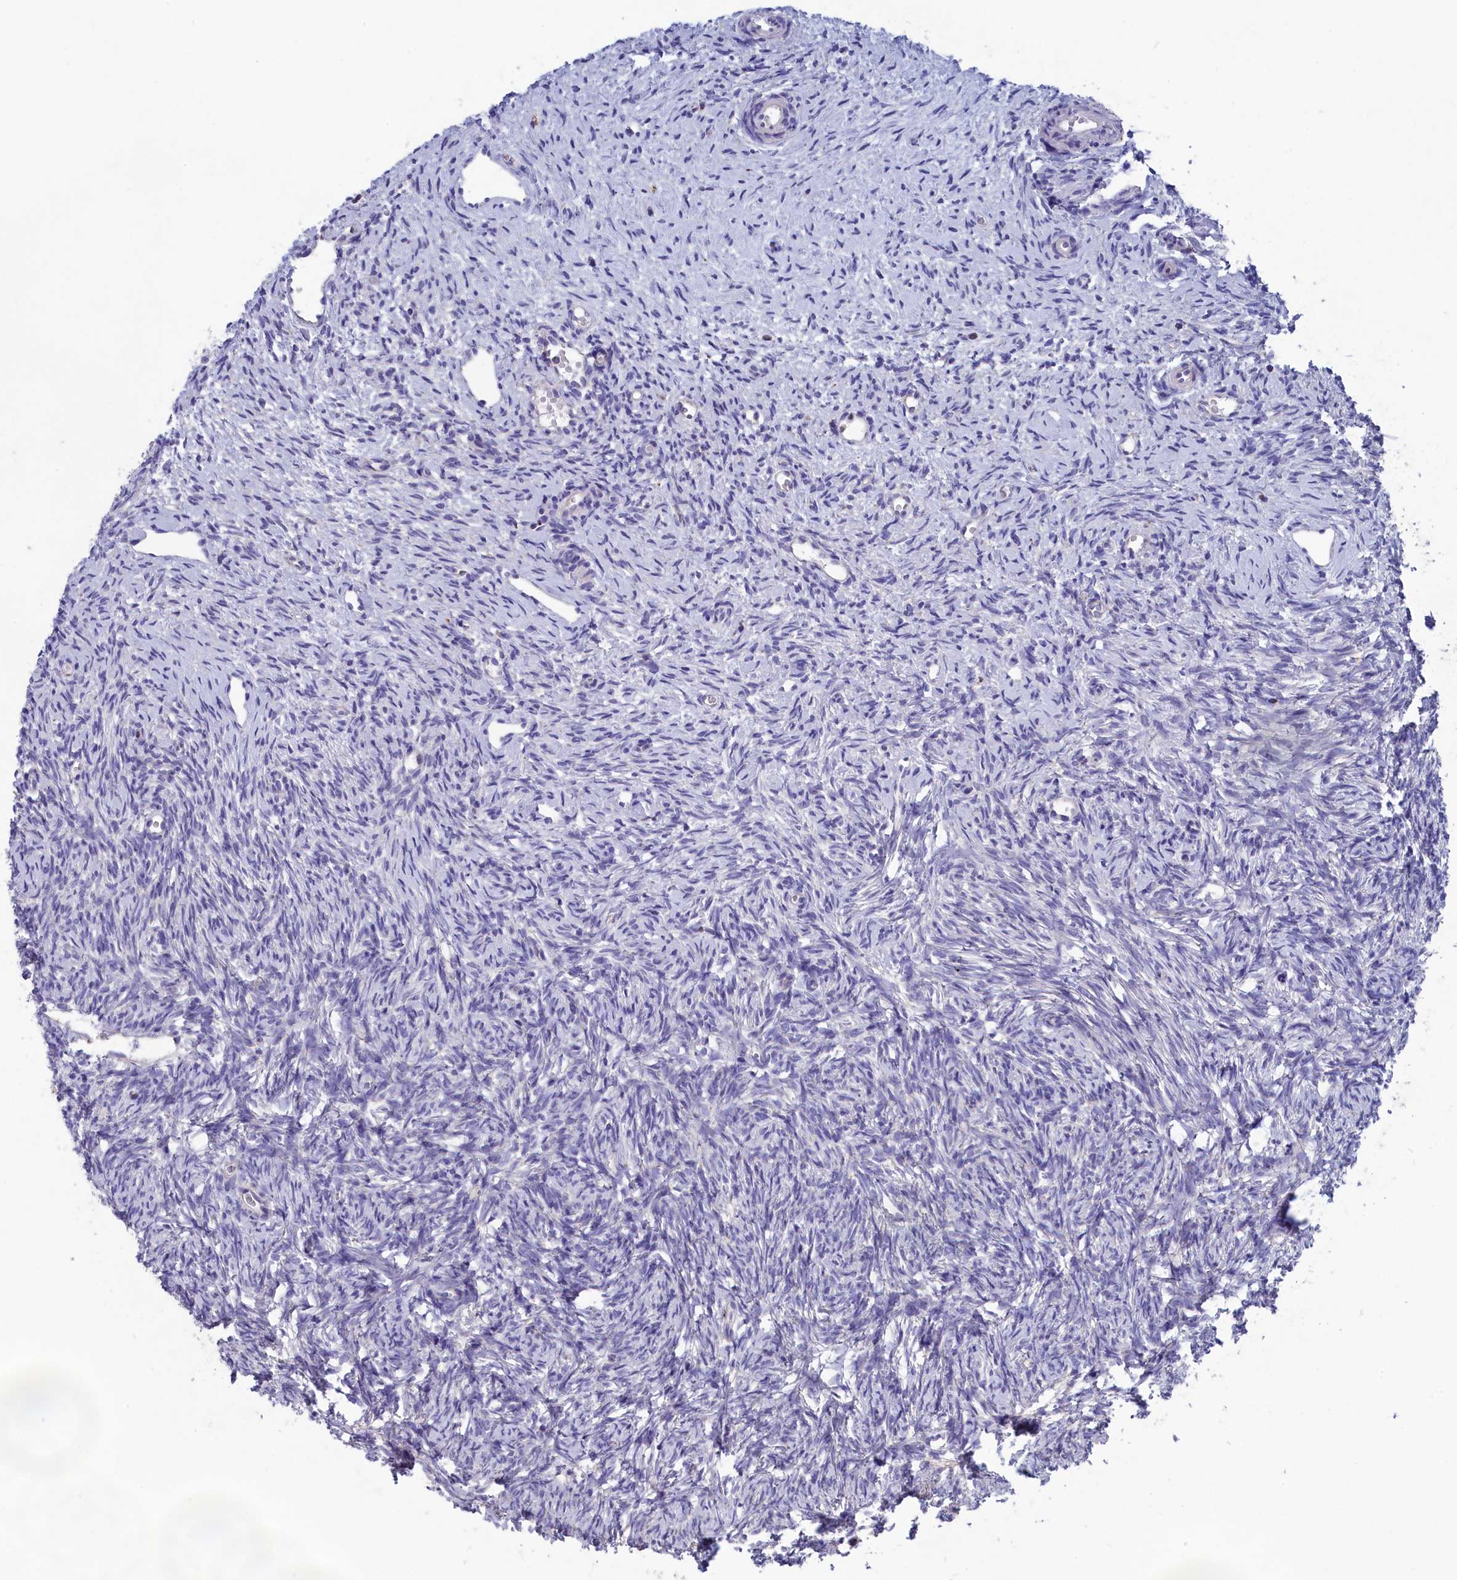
{"staining": {"intensity": "negative", "quantity": "none", "location": "none"}, "tissue": "ovary", "cell_type": "Ovarian stroma cells", "image_type": "normal", "snomed": [{"axis": "morphology", "description": "Normal tissue, NOS"}, {"axis": "topography", "description": "Ovary"}], "caption": "Immunohistochemistry of unremarkable ovary shows no staining in ovarian stroma cells.", "gene": "PRDM12", "patient": {"sex": "female", "age": 51}}